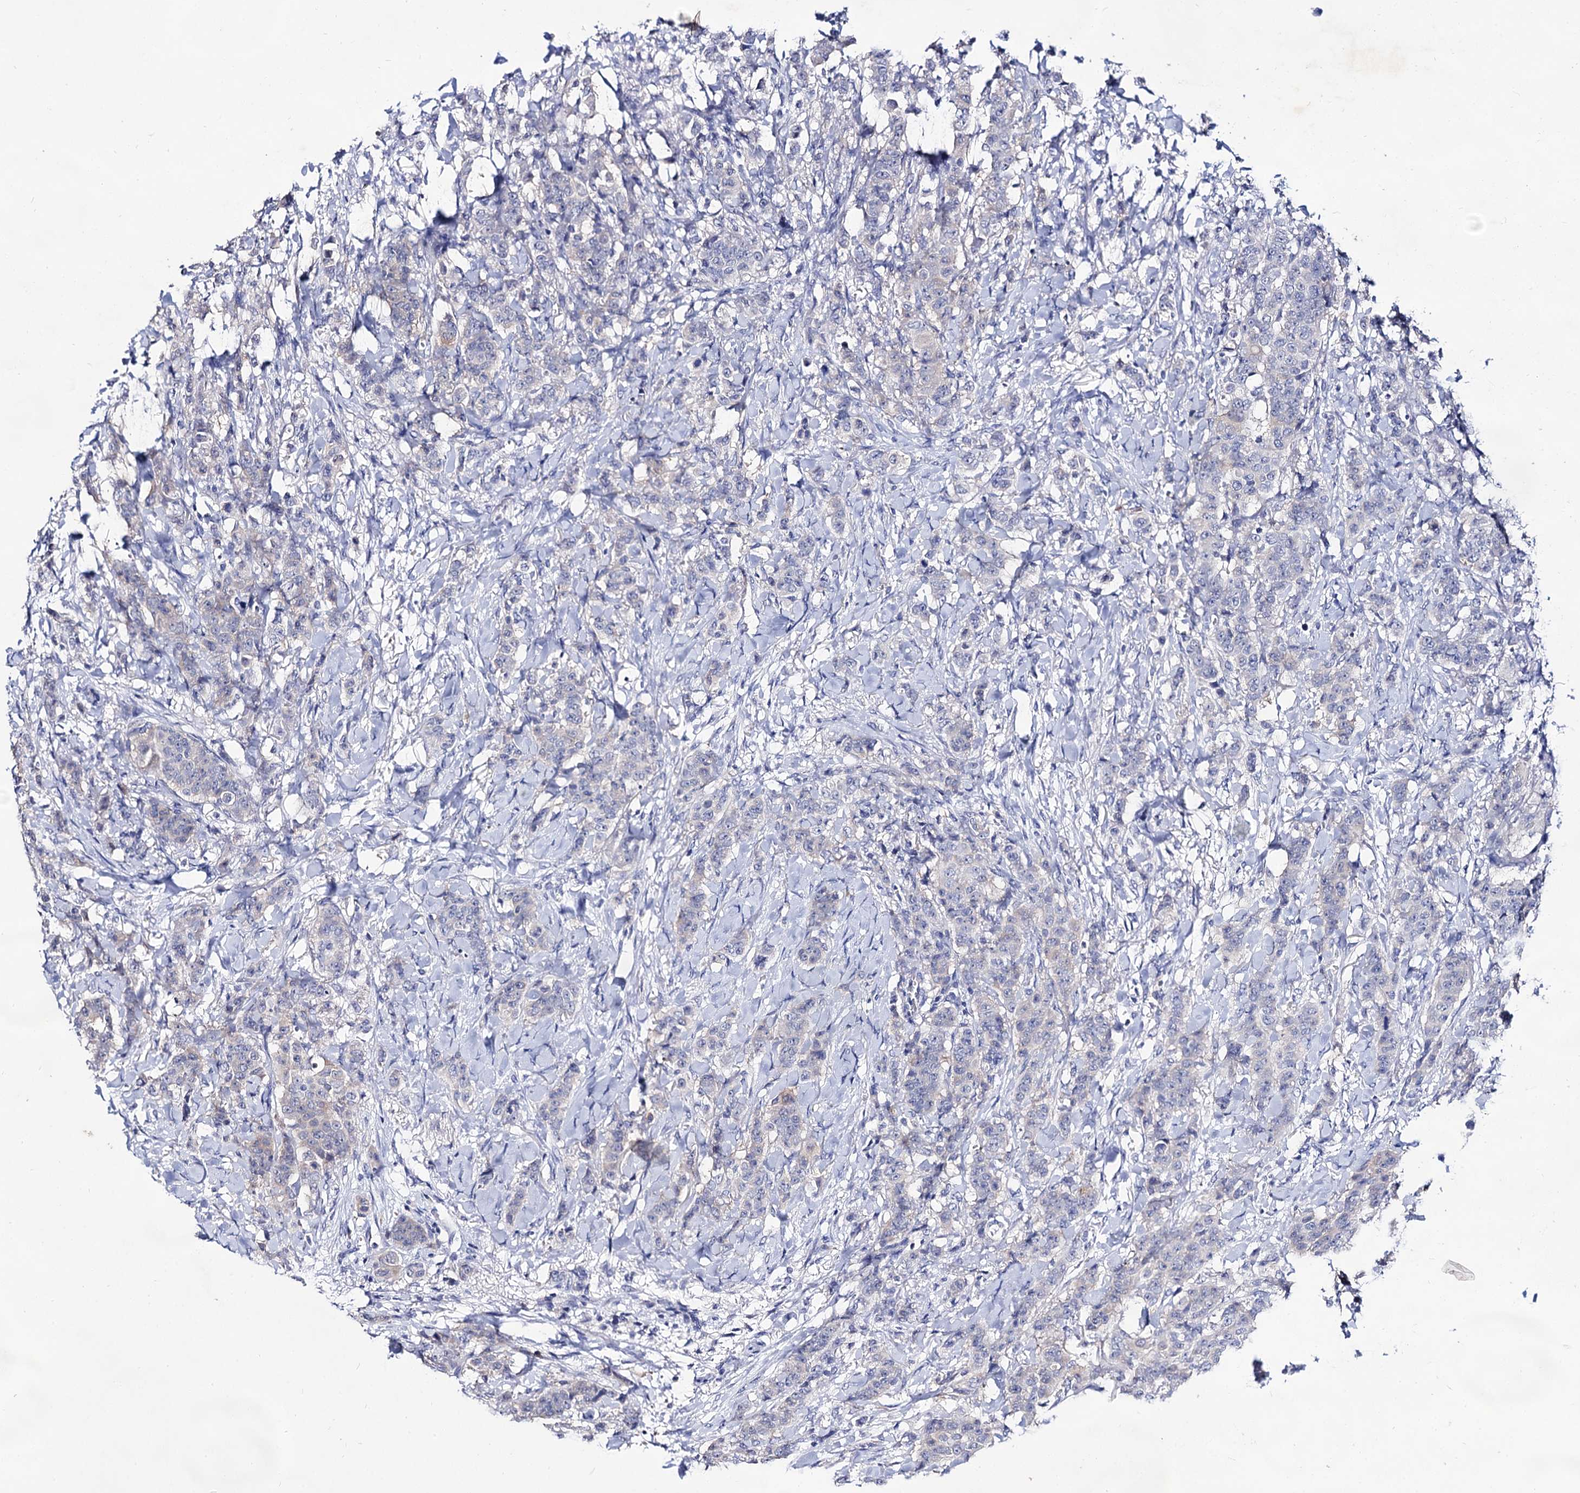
{"staining": {"intensity": "negative", "quantity": "none", "location": "none"}, "tissue": "breast cancer", "cell_type": "Tumor cells", "image_type": "cancer", "snomed": [{"axis": "morphology", "description": "Duct carcinoma"}, {"axis": "topography", "description": "Breast"}], "caption": "Immunohistochemistry photomicrograph of human infiltrating ductal carcinoma (breast) stained for a protein (brown), which shows no expression in tumor cells.", "gene": "ARFIP2", "patient": {"sex": "female", "age": 40}}